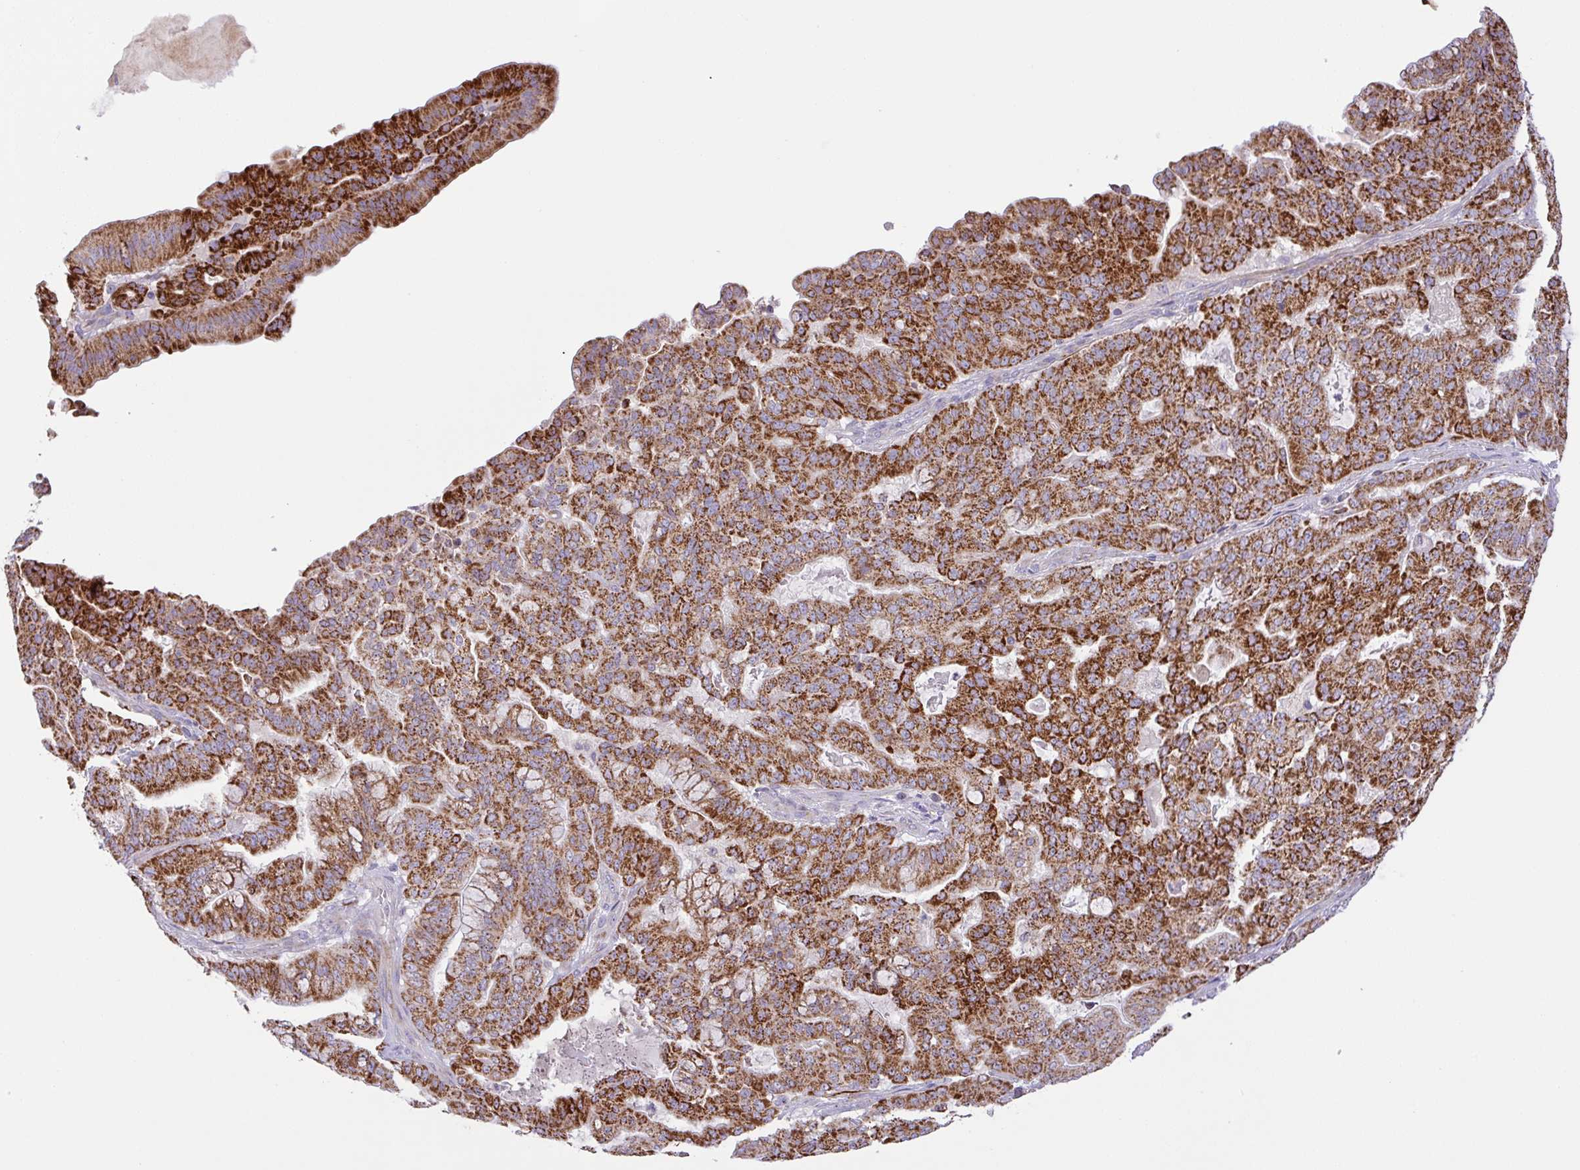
{"staining": {"intensity": "strong", "quantity": ">75%", "location": "cytoplasmic/membranous"}, "tissue": "pancreatic cancer", "cell_type": "Tumor cells", "image_type": "cancer", "snomed": [{"axis": "morphology", "description": "Adenocarcinoma, NOS"}, {"axis": "topography", "description": "Pancreas"}], "caption": "Protein expression analysis of human pancreatic adenocarcinoma reveals strong cytoplasmic/membranous staining in about >75% of tumor cells.", "gene": "CHDH", "patient": {"sex": "male", "age": 63}}